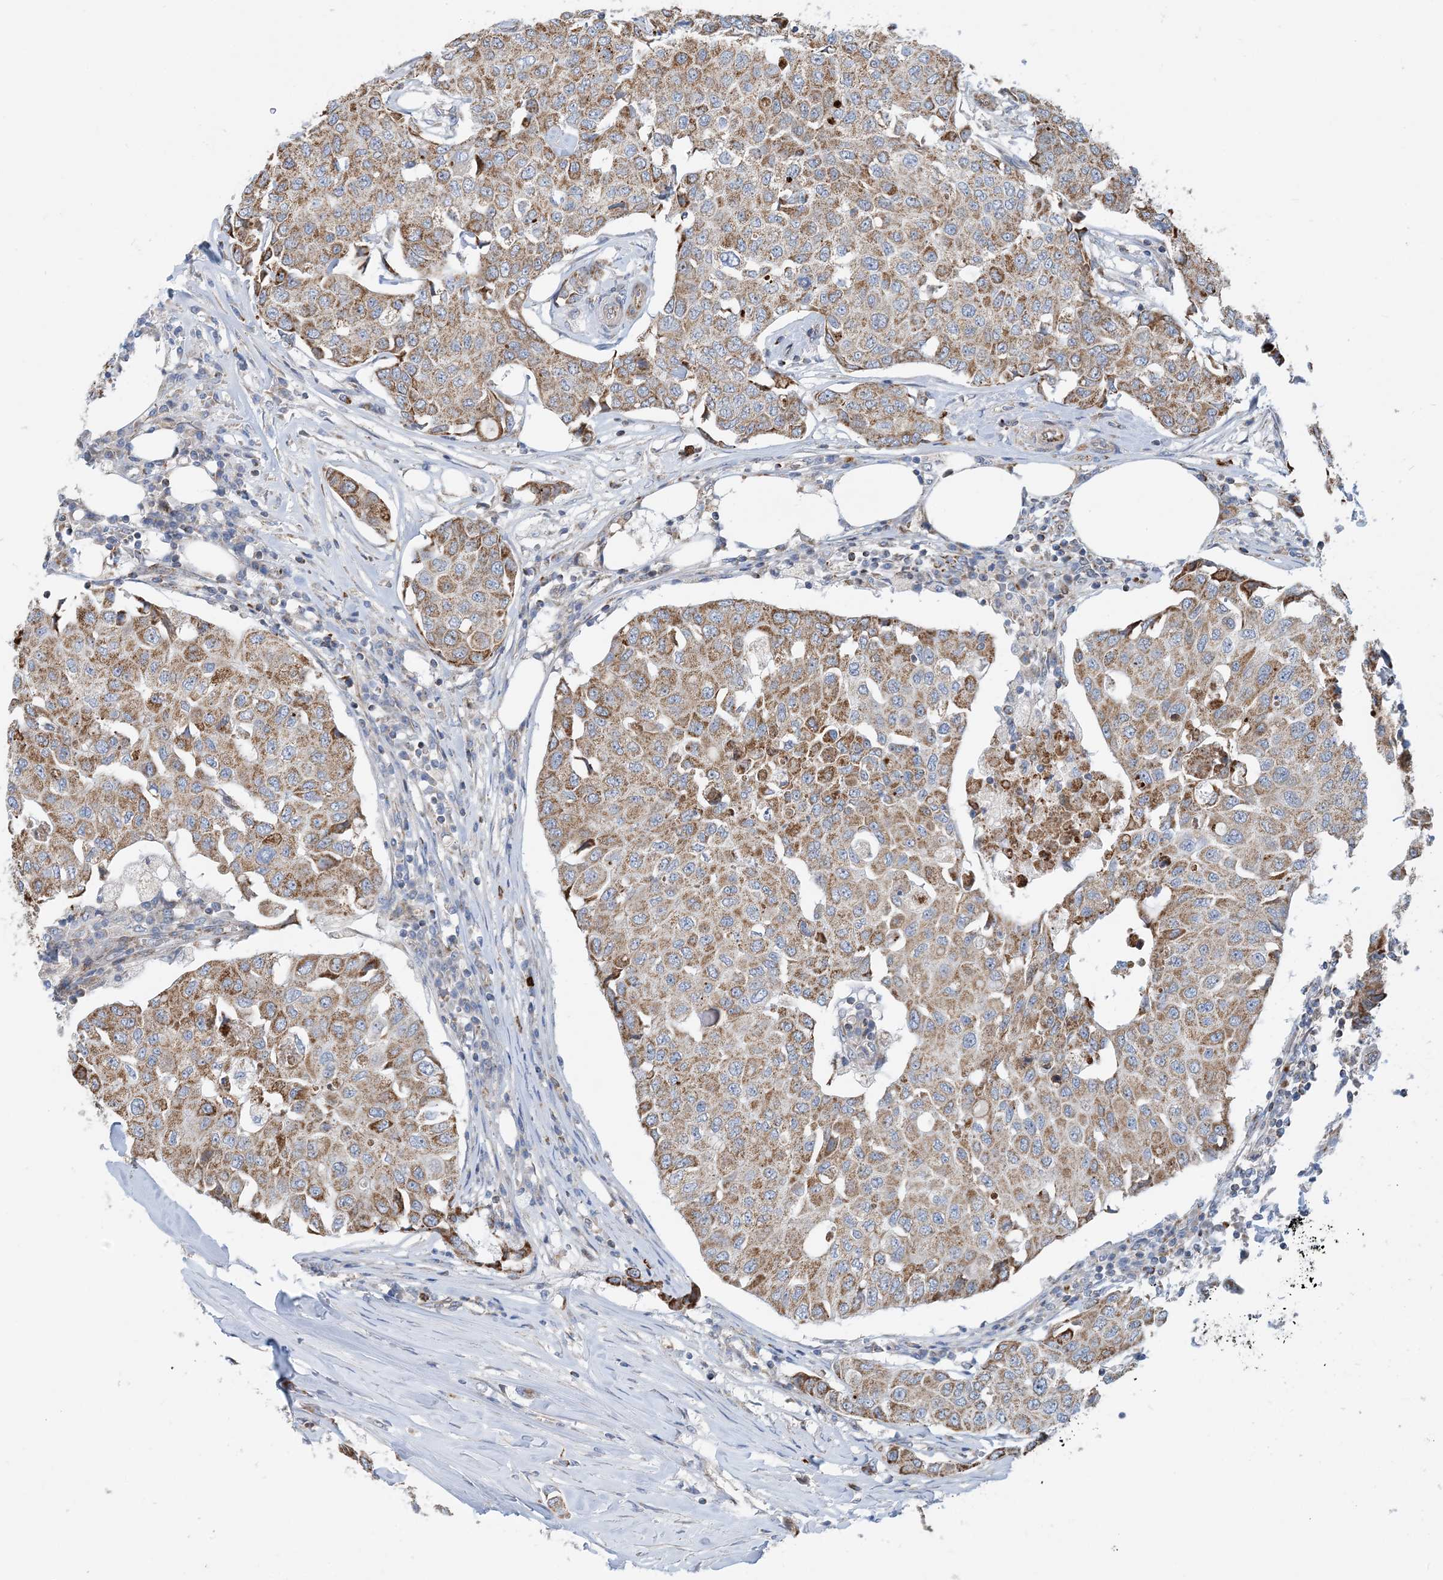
{"staining": {"intensity": "moderate", "quantity": ">75%", "location": "cytoplasmic/membranous"}, "tissue": "breast cancer", "cell_type": "Tumor cells", "image_type": "cancer", "snomed": [{"axis": "morphology", "description": "Duct carcinoma"}, {"axis": "topography", "description": "Breast"}], "caption": "Immunohistochemical staining of human intraductal carcinoma (breast) demonstrates medium levels of moderate cytoplasmic/membranous protein positivity in approximately >75% of tumor cells.", "gene": "PCDHGA1", "patient": {"sex": "female", "age": 80}}